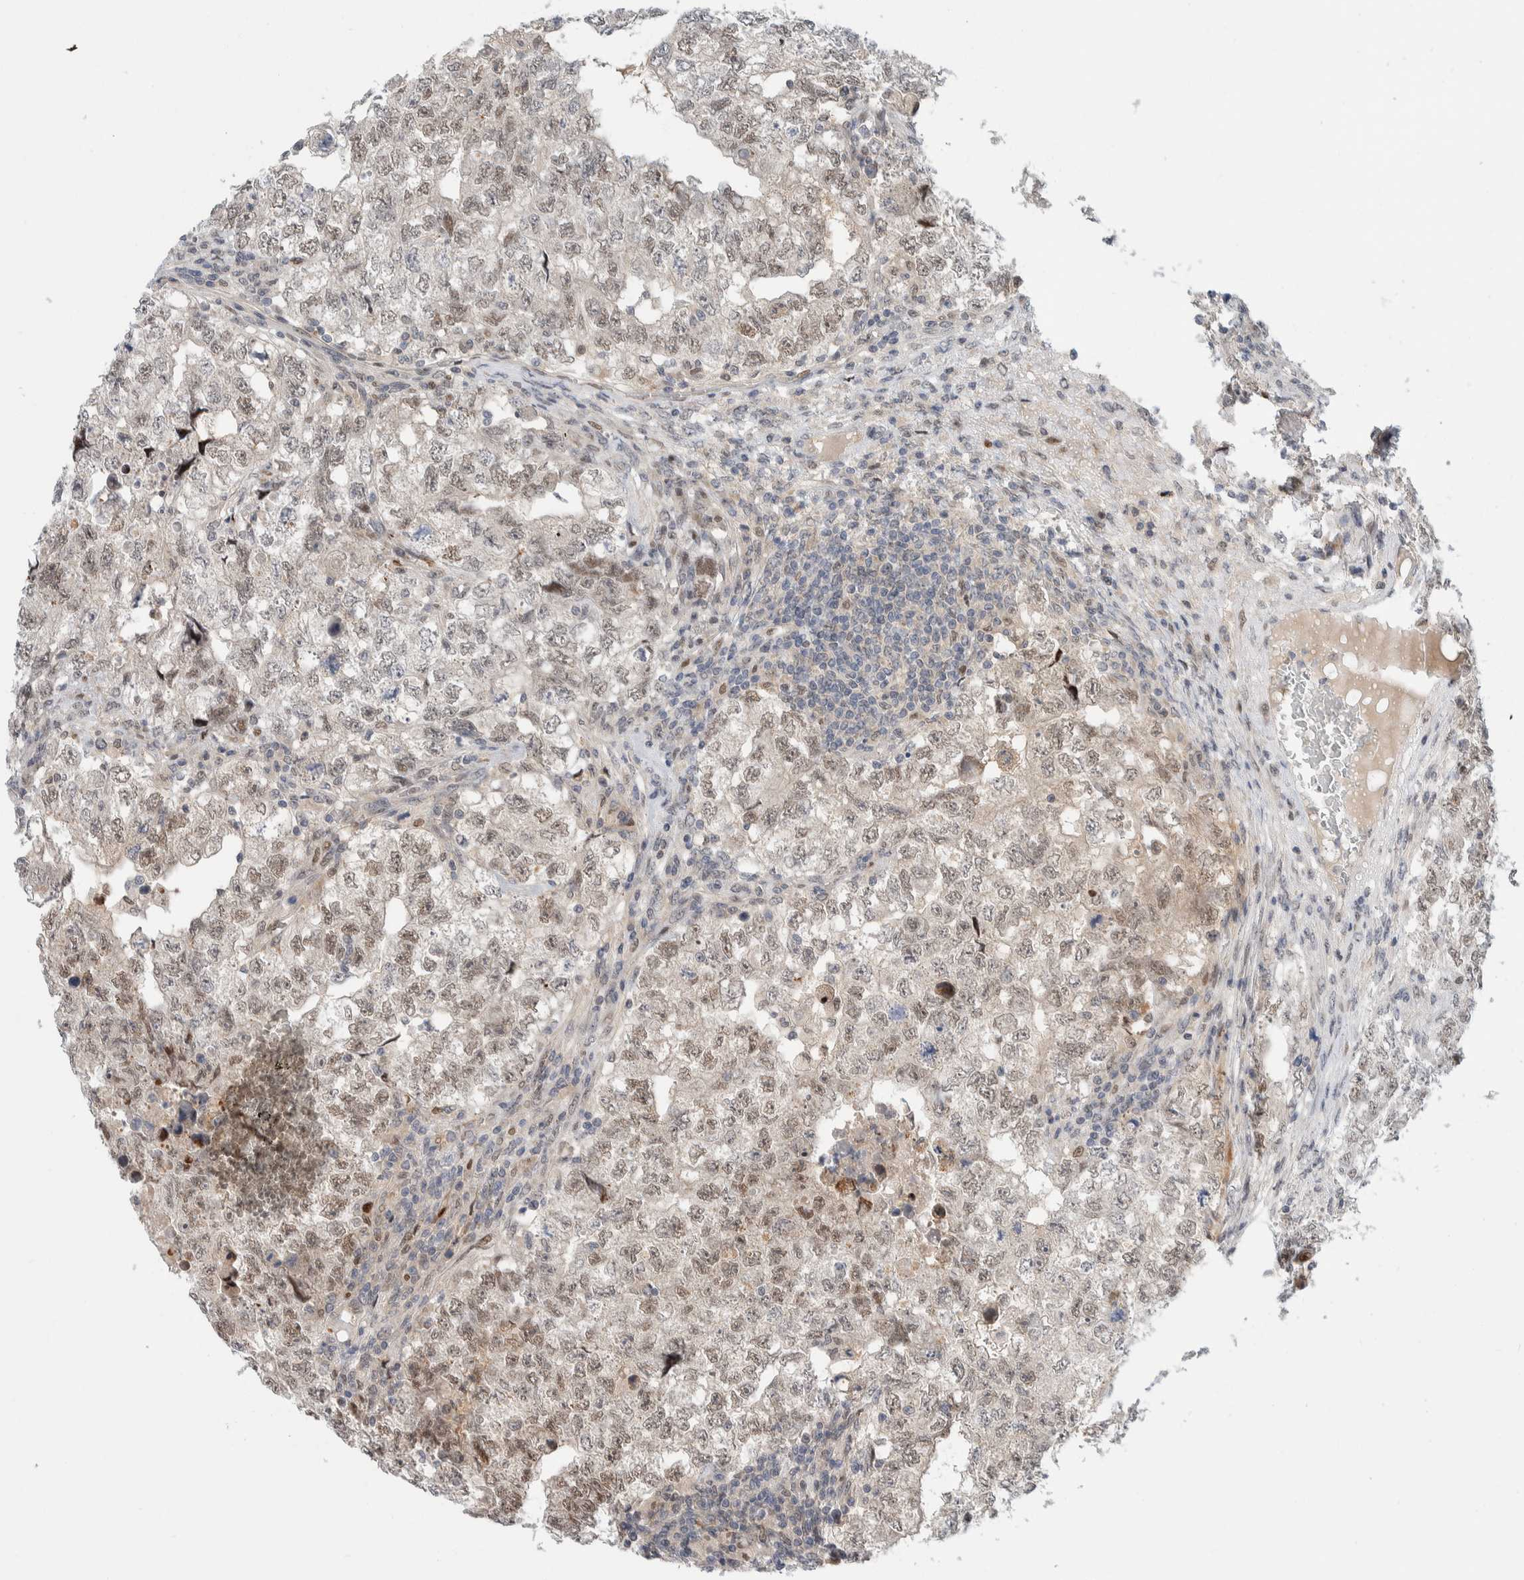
{"staining": {"intensity": "weak", "quantity": ">75%", "location": "nuclear"}, "tissue": "testis cancer", "cell_type": "Tumor cells", "image_type": "cancer", "snomed": [{"axis": "morphology", "description": "Carcinoma, Embryonal, NOS"}, {"axis": "topography", "description": "Testis"}], "caption": "Immunohistochemistry (DAB (3,3'-diaminobenzidine)) staining of testis cancer demonstrates weak nuclear protein positivity in approximately >75% of tumor cells.", "gene": "NCR3LG1", "patient": {"sex": "male", "age": 36}}